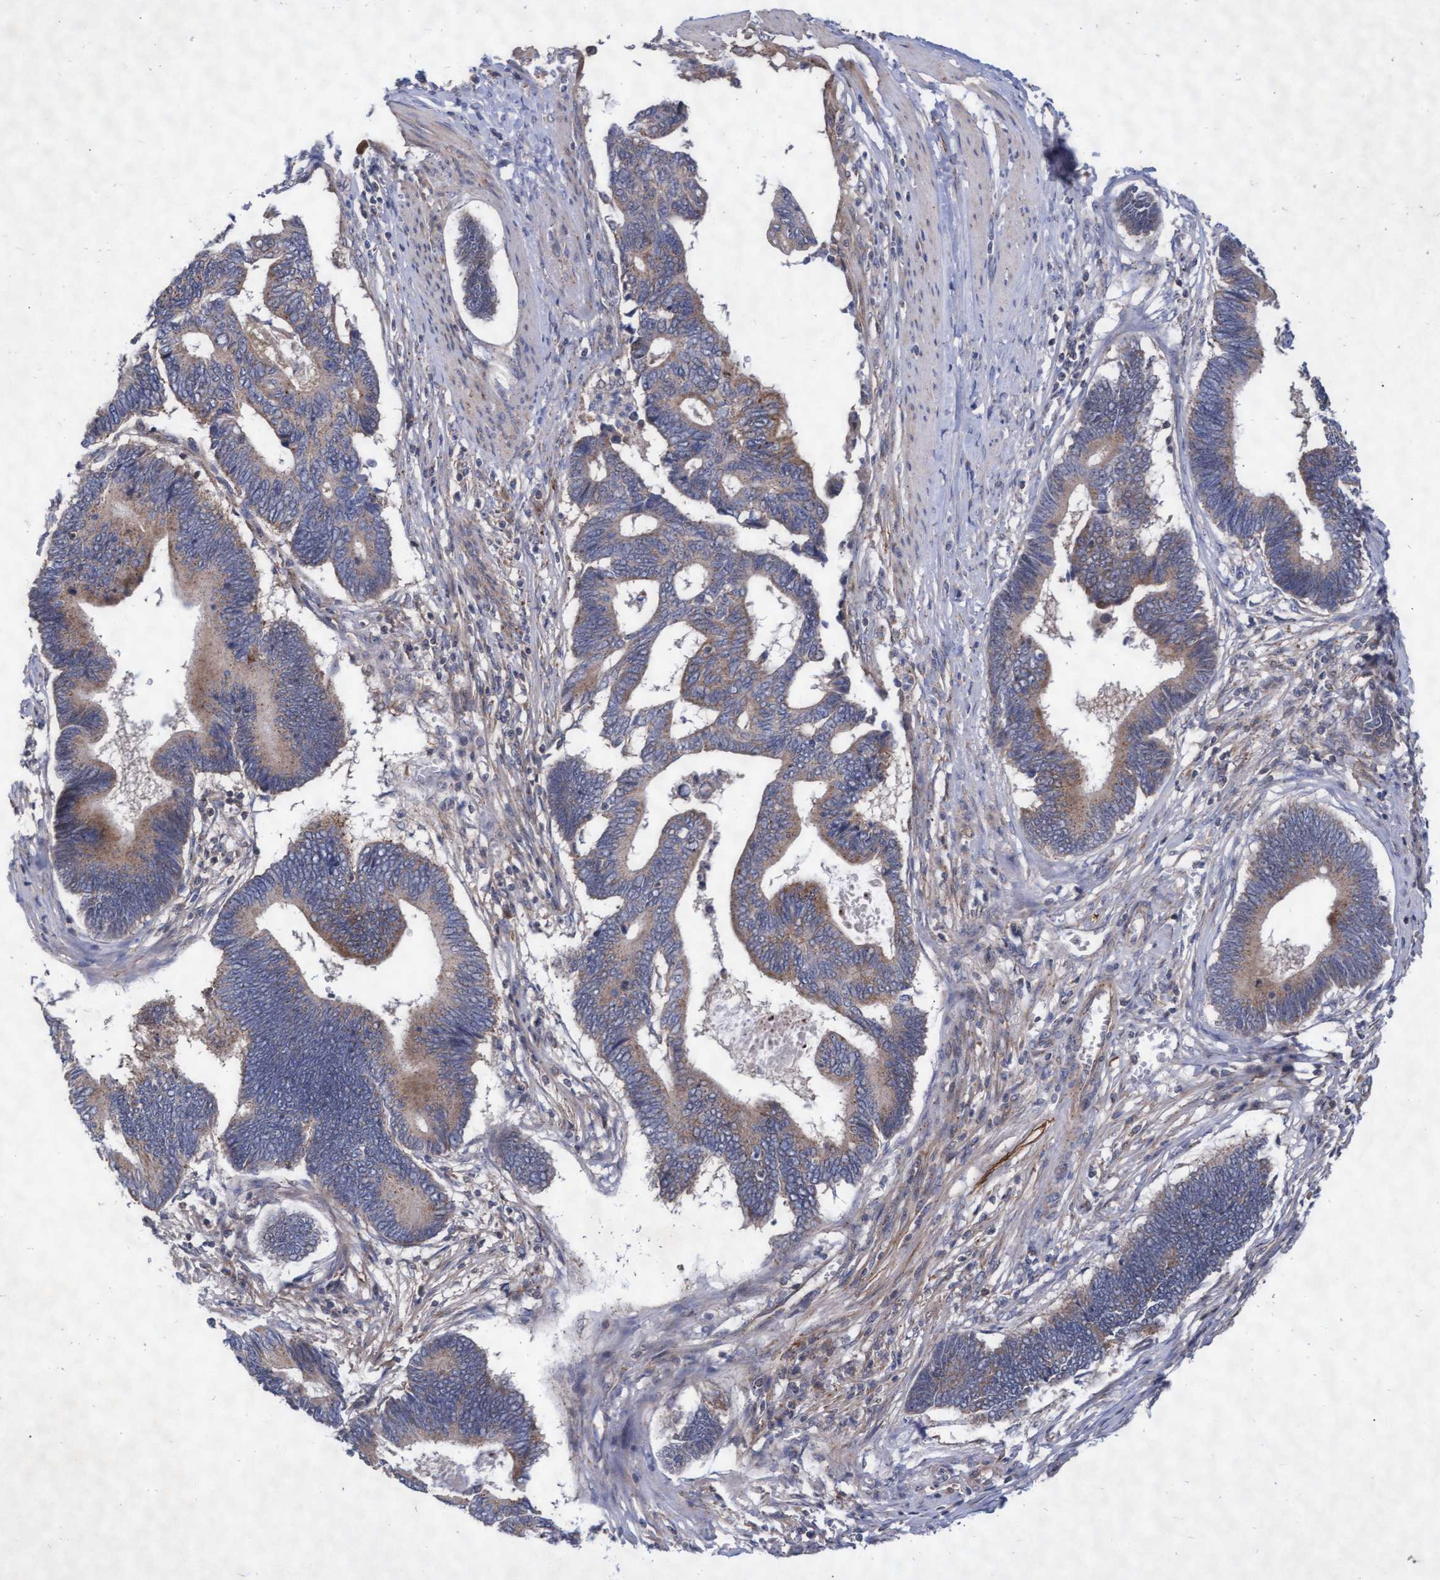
{"staining": {"intensity": "weak", "quantity": ">75%", "location": "cytoplasmic/membranous"}, "tissue": "pancreatic cancer", "cell_type": "Tumor cells", "image_type": "cancer", "snomed": [{"axis": "morphology", "description": "Adenocarcinoma, NOS"}, {"axis": "topography", "description": "Pancreas"}], "caption": "Immunohistochemical staining of human pancreatic adenocarcinoma displays weak cytoplasmic/membranous protein expression in approximately >75% of tumor cells.", "gene": "ABCF2", "patient": {"sex": "female", "age": 70}}